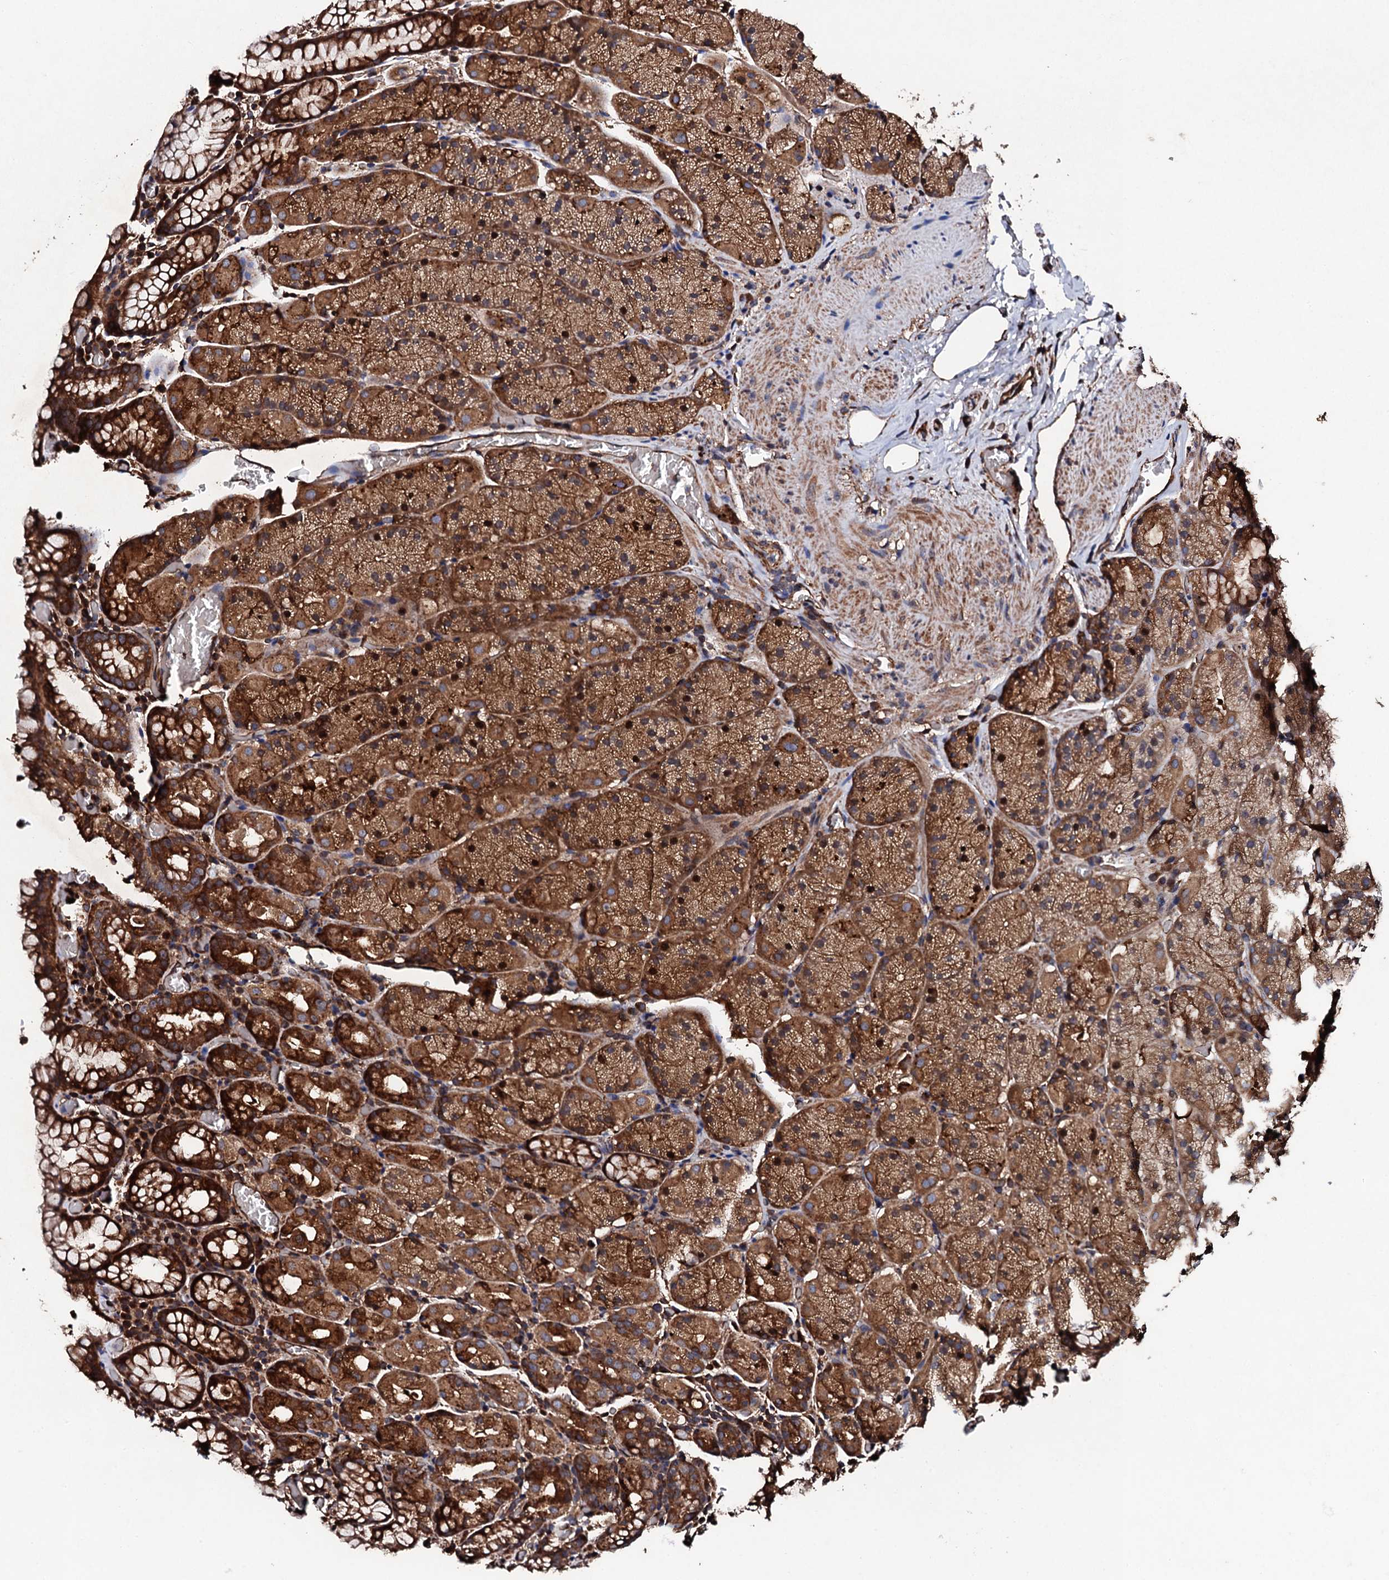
{"staining": {"intensity": "strong", "quantity": ">75%", "location": "cytoplasmic/membranous,nuclear"}, "tissue": "stomach", "cell_type": "Glandular cells", "image_type": "normal", "snomed": [{"axis": "morphology", "description": "Normal tissue, NOS"}, {"axis": "topography", "description": "Stomach, upper"}, {"axis": "topography", "description": "Stomach, lower"}], "caption": "The immunohistochemical stain highlights strong cytoplasmic/membranous,nuclear staining in glandular cells of benign stomach. The protein of interest is shown in brown color, while the nuclei are stained blue.", "gene": "CKAP5", "patient": {"sex": "male", "age": 80}}